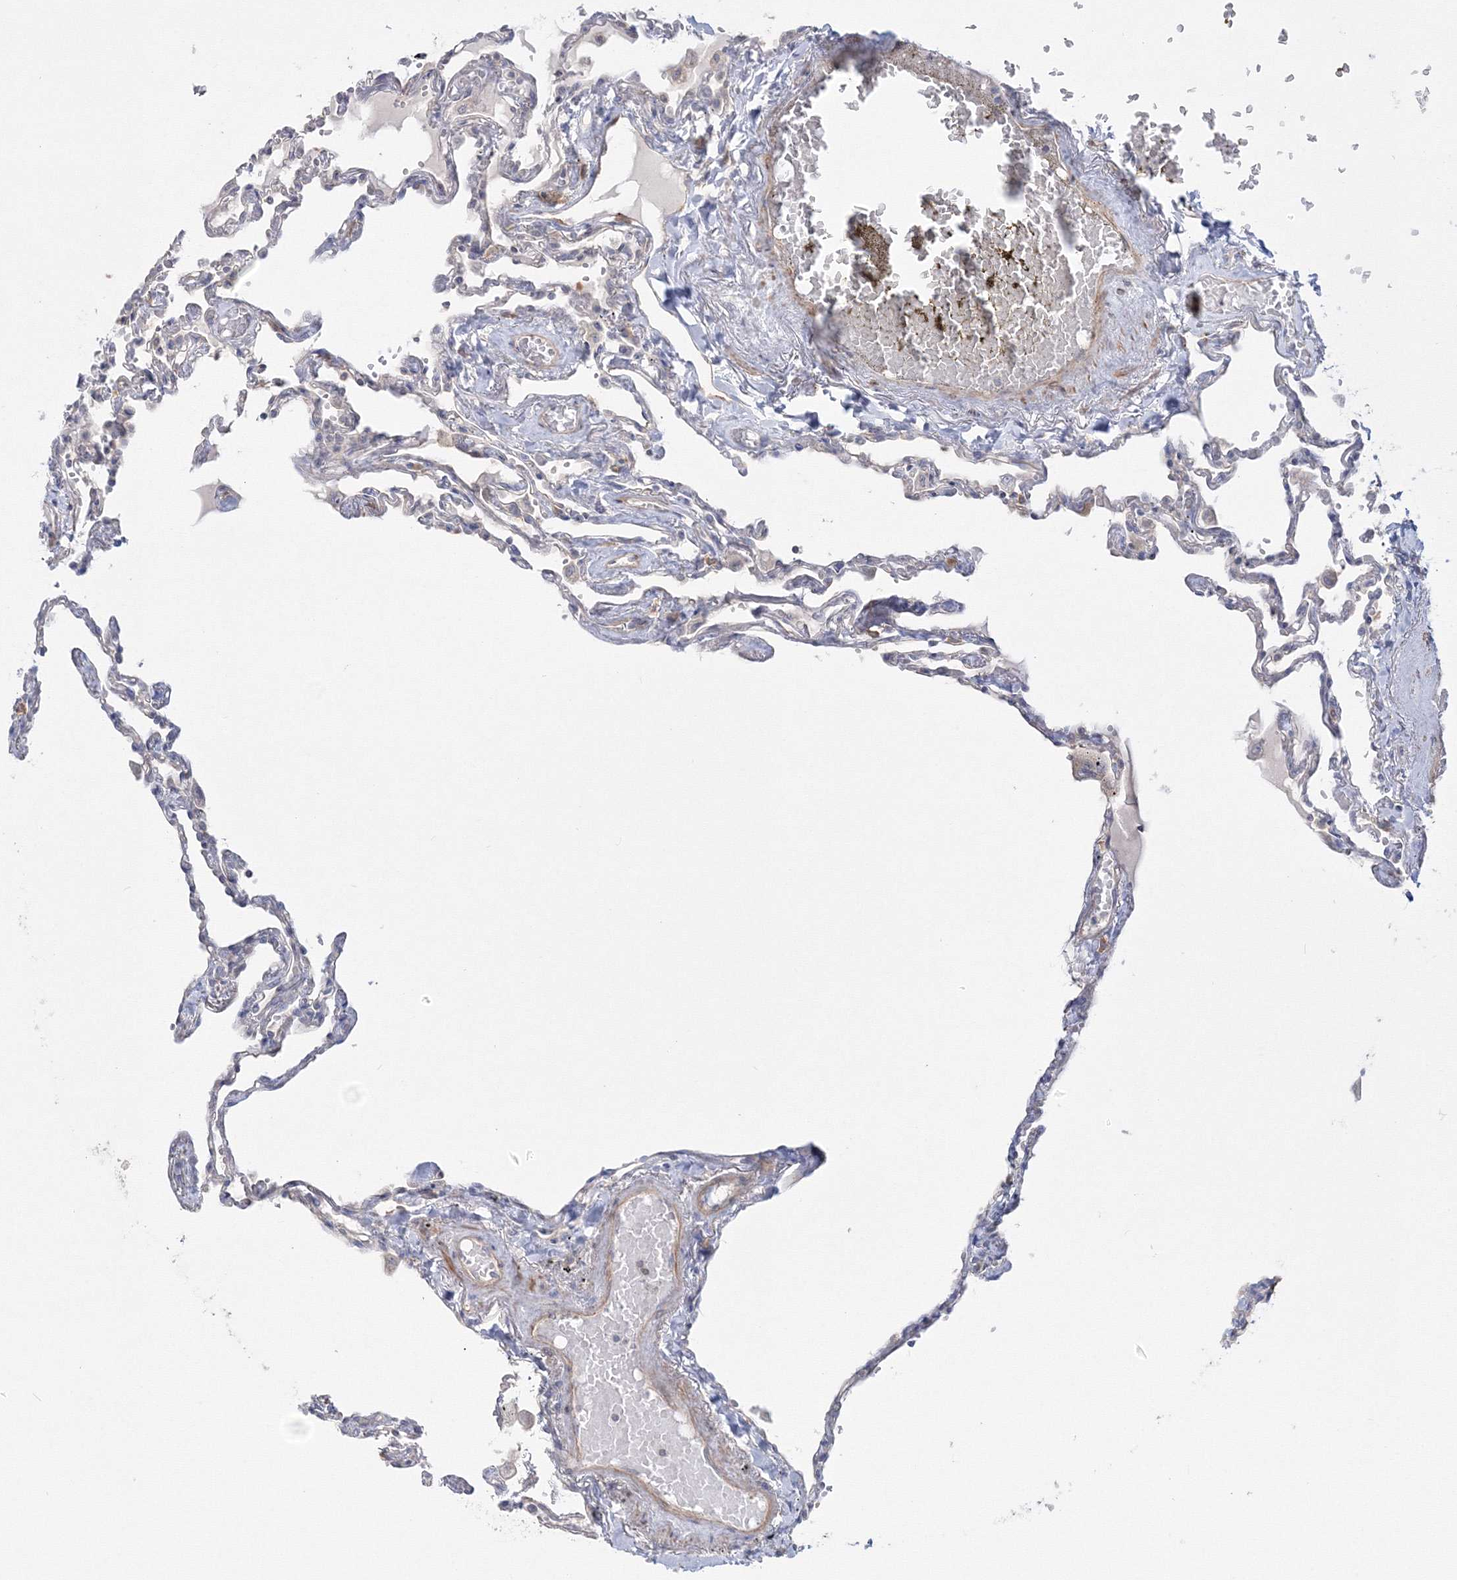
{"staining": {"intensity": "weak", "quantity": "<25%", "location": "cytoplasmic/membranous"}, "tissue": "lung", "cell_type": "Alveolar cells", "image_type": "normal", "snomed": [{"axis": "morphology", "description": "Normal tissue, NOS"}, {"axis": "topography", "description": "Lung"}], "caption": "High power microscopy image of an IHC photomicrograph of unremarkable lung, revealing no significant expression in alveolar cells.", "gene": "IPMK", "patient": {"sex": "female", "age": 67}}